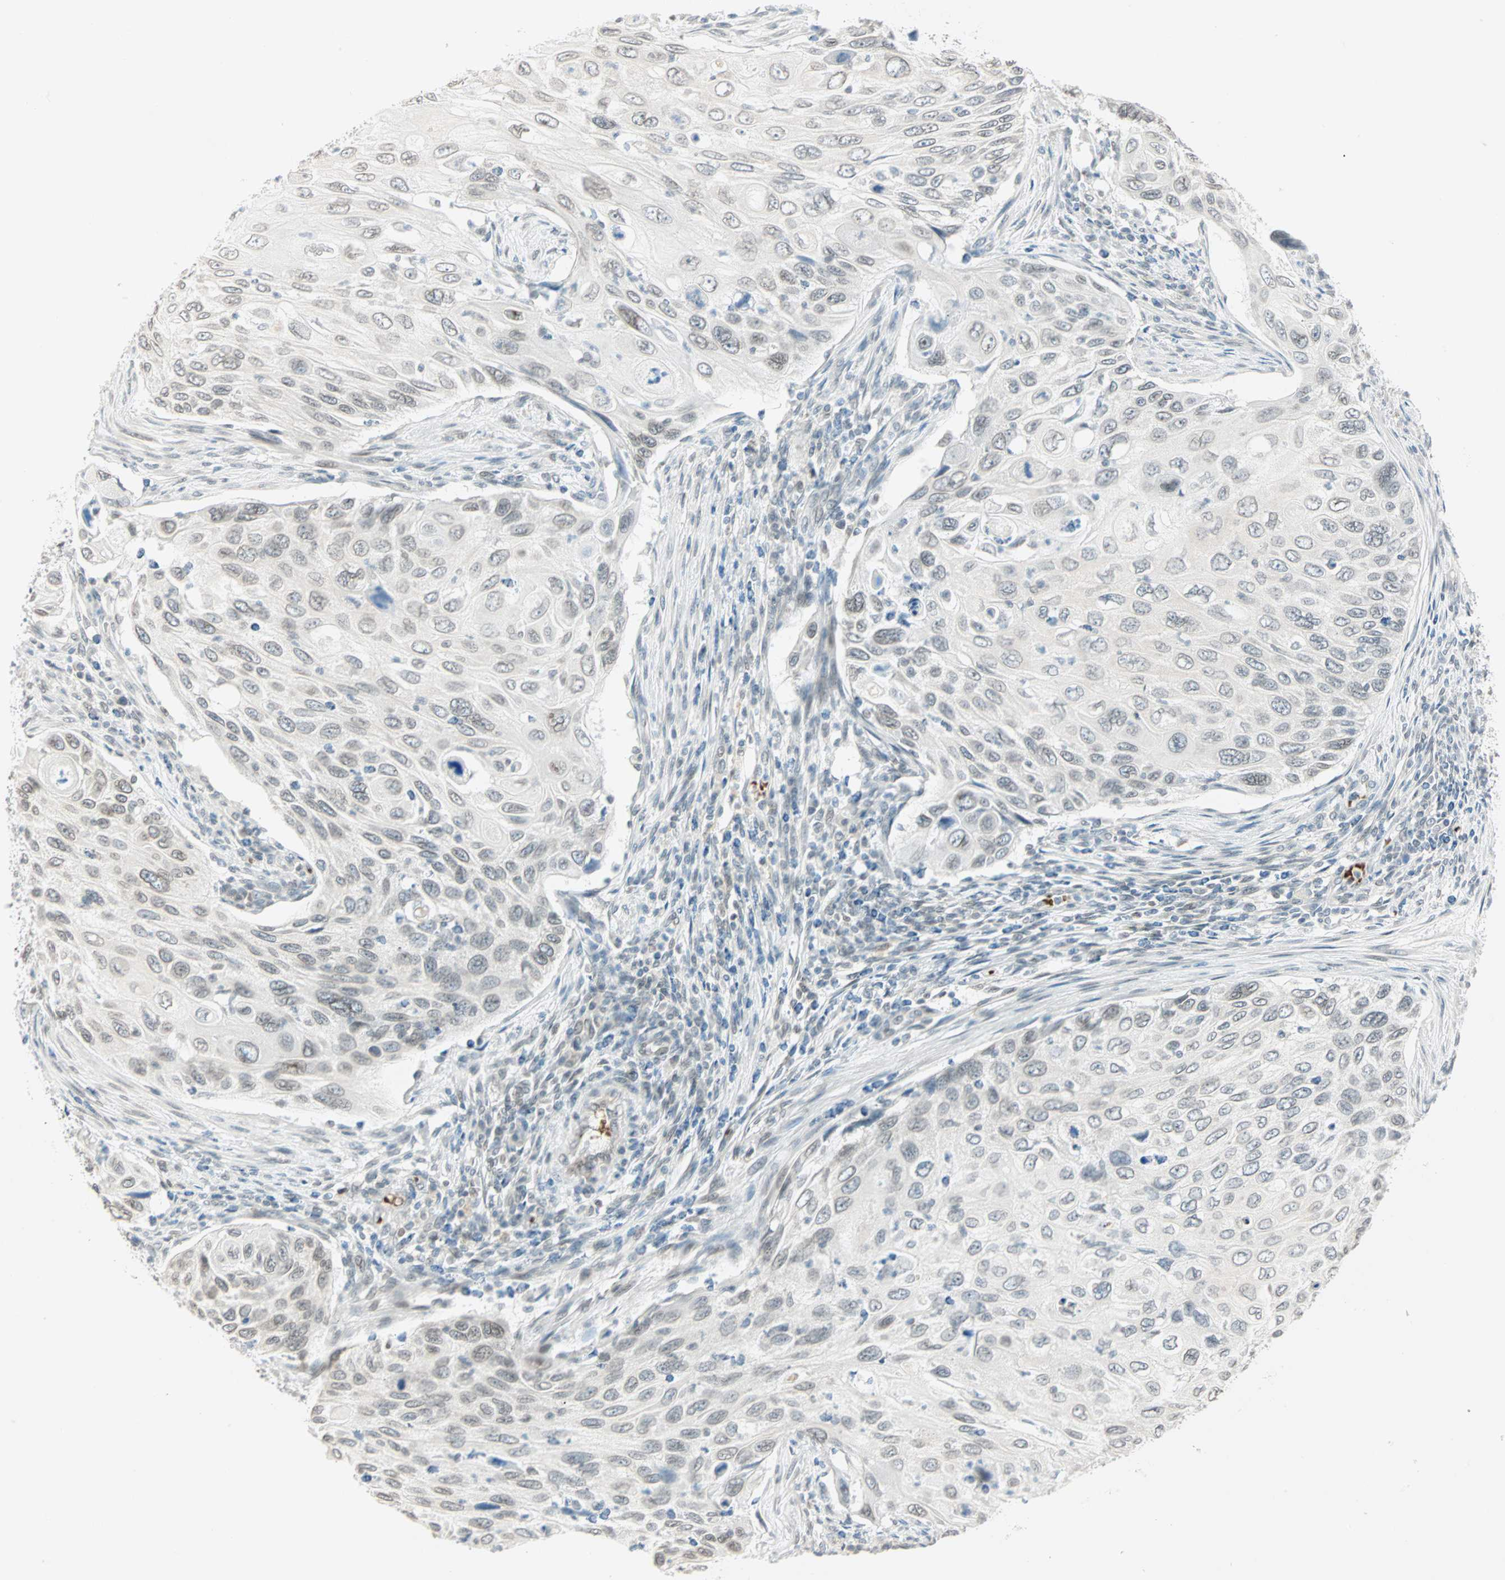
{"staining": {"intensity": "weak", "quantity": "<25%", "location": "nuclear"}, "tissue": "cervical cancer", "cell_type": "Tumor cells", "image_type": "cancer", "snomed": [{"axis": "morphology", "description": "Squamous cell carcinoma, NOS"}, {"axis": "topography", "description": "Cervix"}], "caption": "High magnification brightfield microscopy of squamous cell carcinoma (cervical) stained with DAB (brown) and counterstained with hematoxylin (blue): tumor cells show no significant positivity.", "gene": "BCAN", "patient": {"sex": "female", "age": 70}}